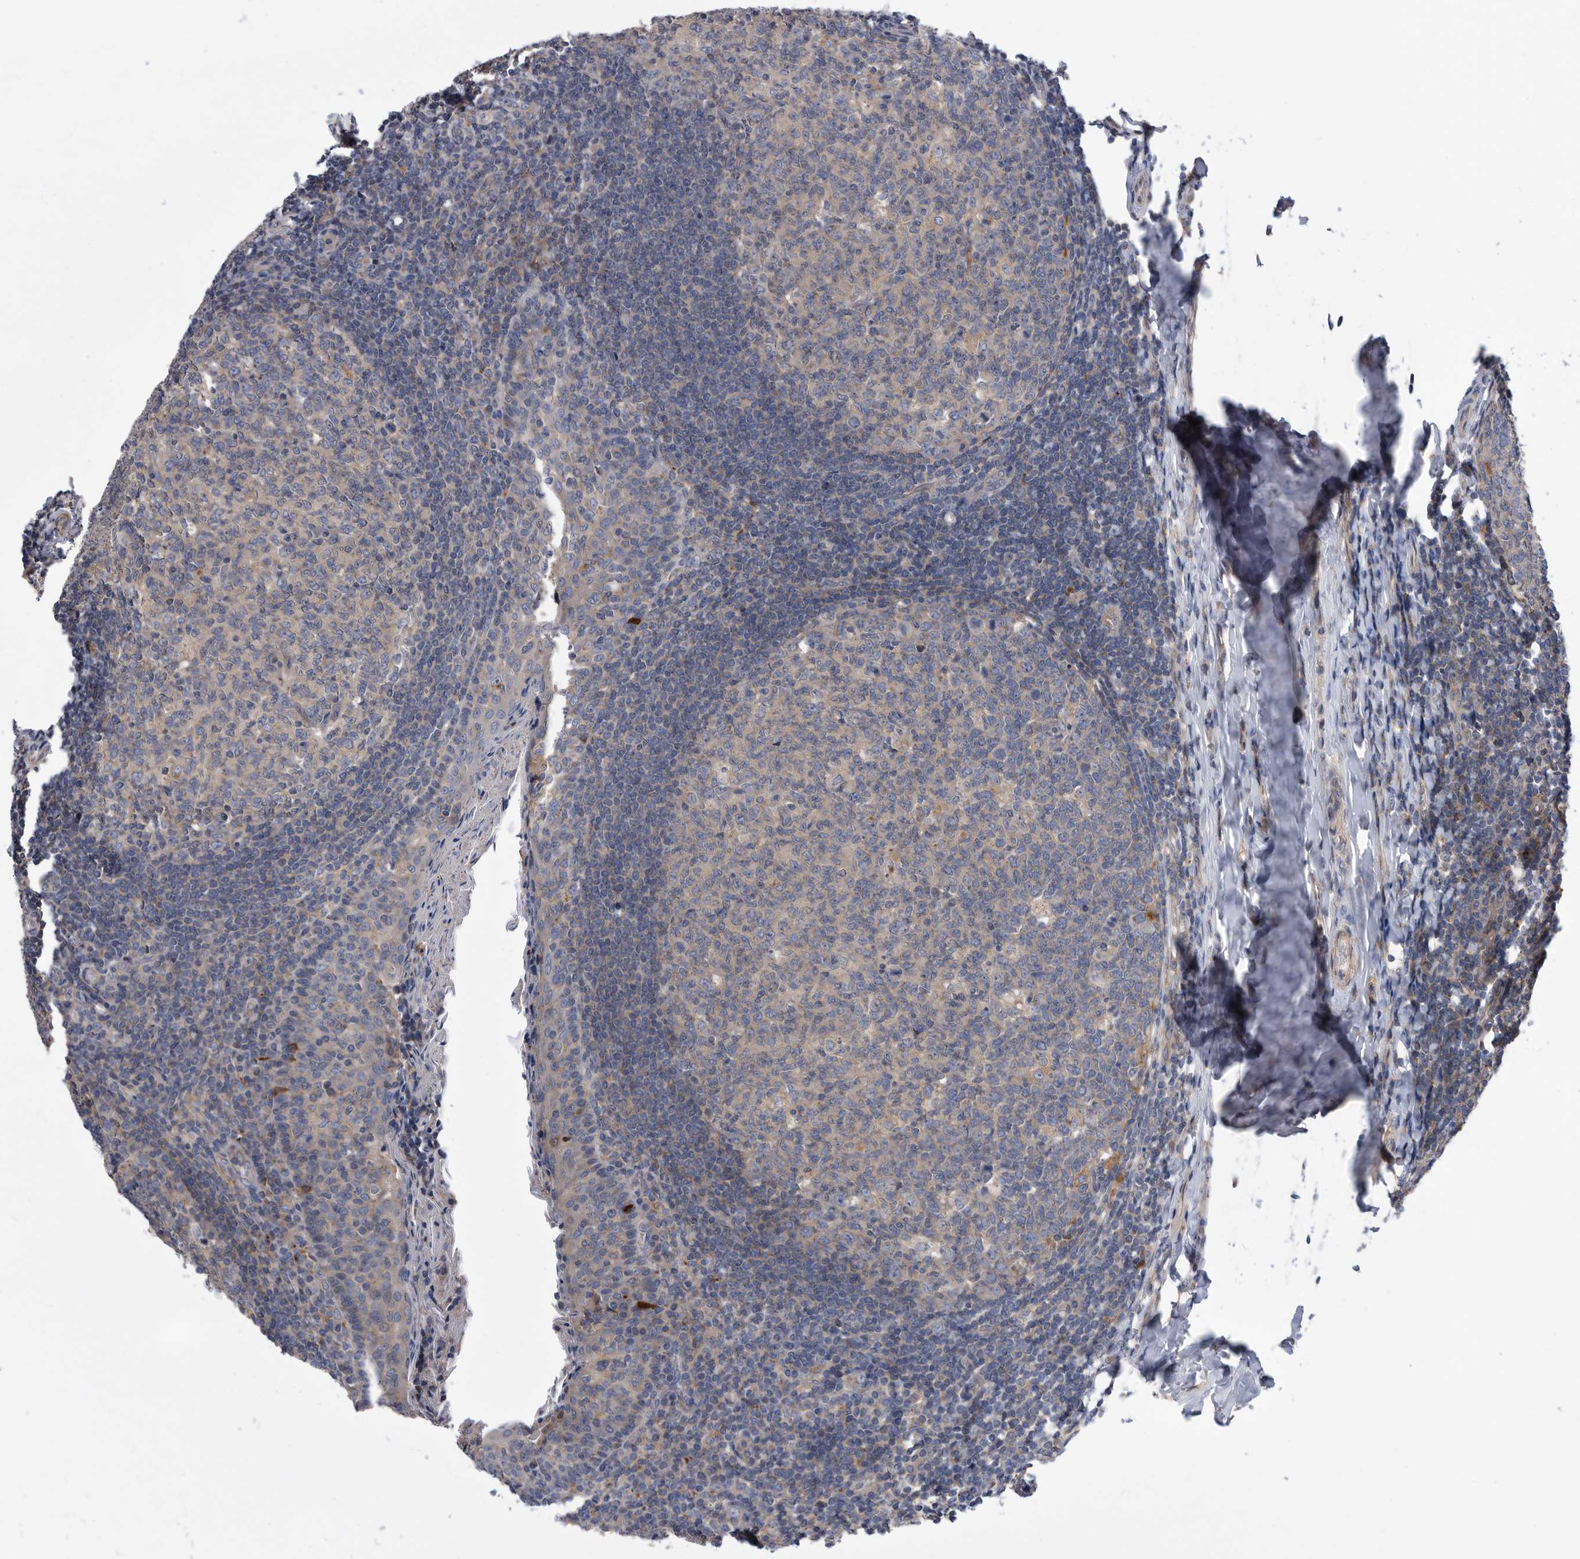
{"staining": {"intensity": "weak", "quantity": "<25%", "location": "cytoplasmic/membranous"}, "tissue": "tonsil", "cell_type": "Germinal center cells", "image_type": "normal", "snomed": [{"axis": "morphology", "description": "Normal tissue, NOS"}, {"axis": "topography", "description": "Tonsil"}], "caption": "The micrograph reveals no staining of germinal center cells in normal tonsil.", "gene": "BAIAP3", "patient": {"sex": "female", "age": 19}}